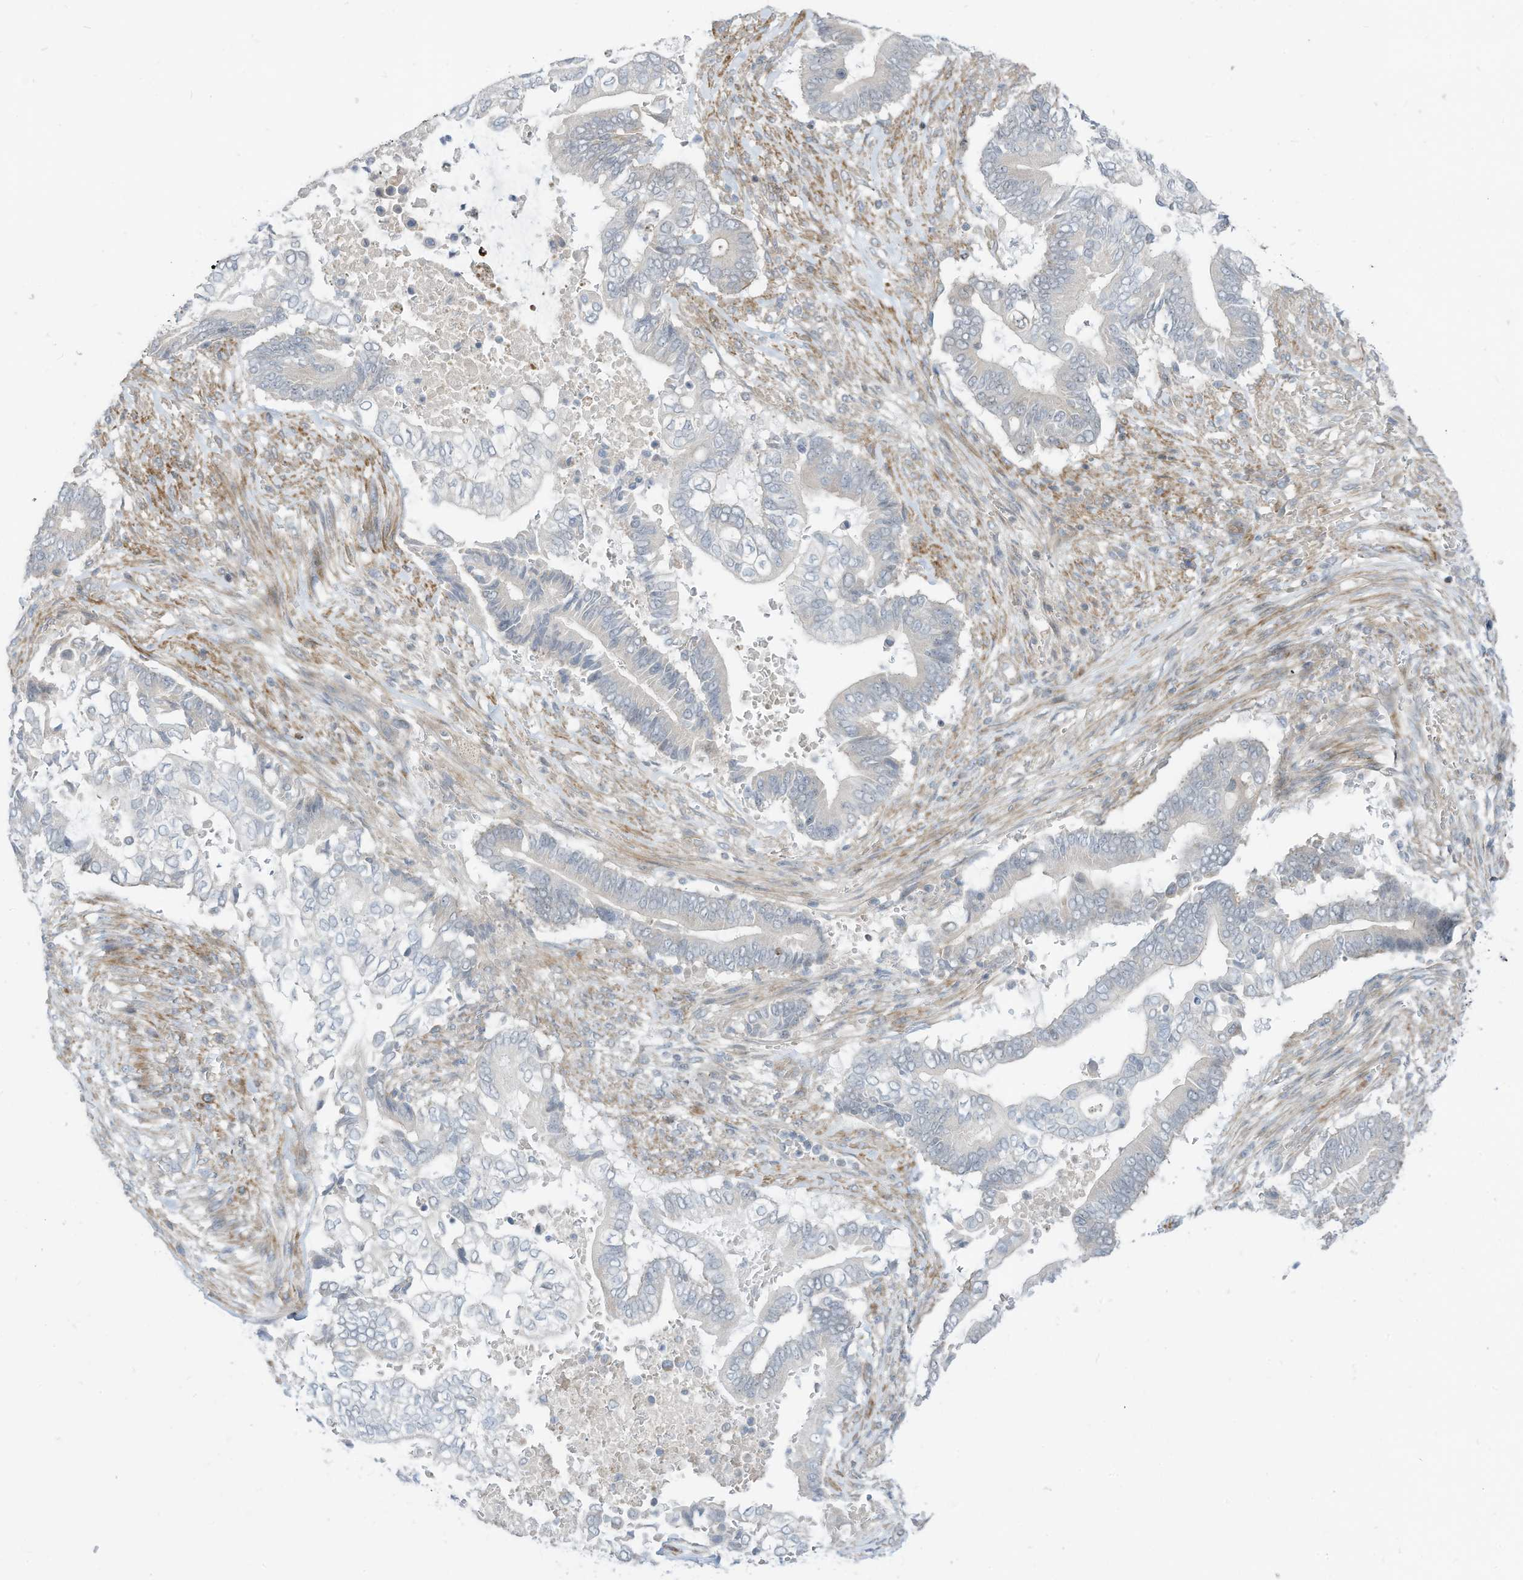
{"staining": {"intensity": "negative", "quantity": "none", "location": "none"}, "tissue": "pancreatic cancer", "cell_type": "Tumor cells", "image_type": "cancer", "snomed": [{"axis": "morphology", "description": "Adenocarcinoma, NOS"}, {"axis": "topography", "description": "Pancreas"}], "caption": "Tumor cells are negative for protein expression in human pancreatic cancer (adenocarcinoma).", "gene": "GPATCH3", "patient": {"sex": "male", "age": 68}}